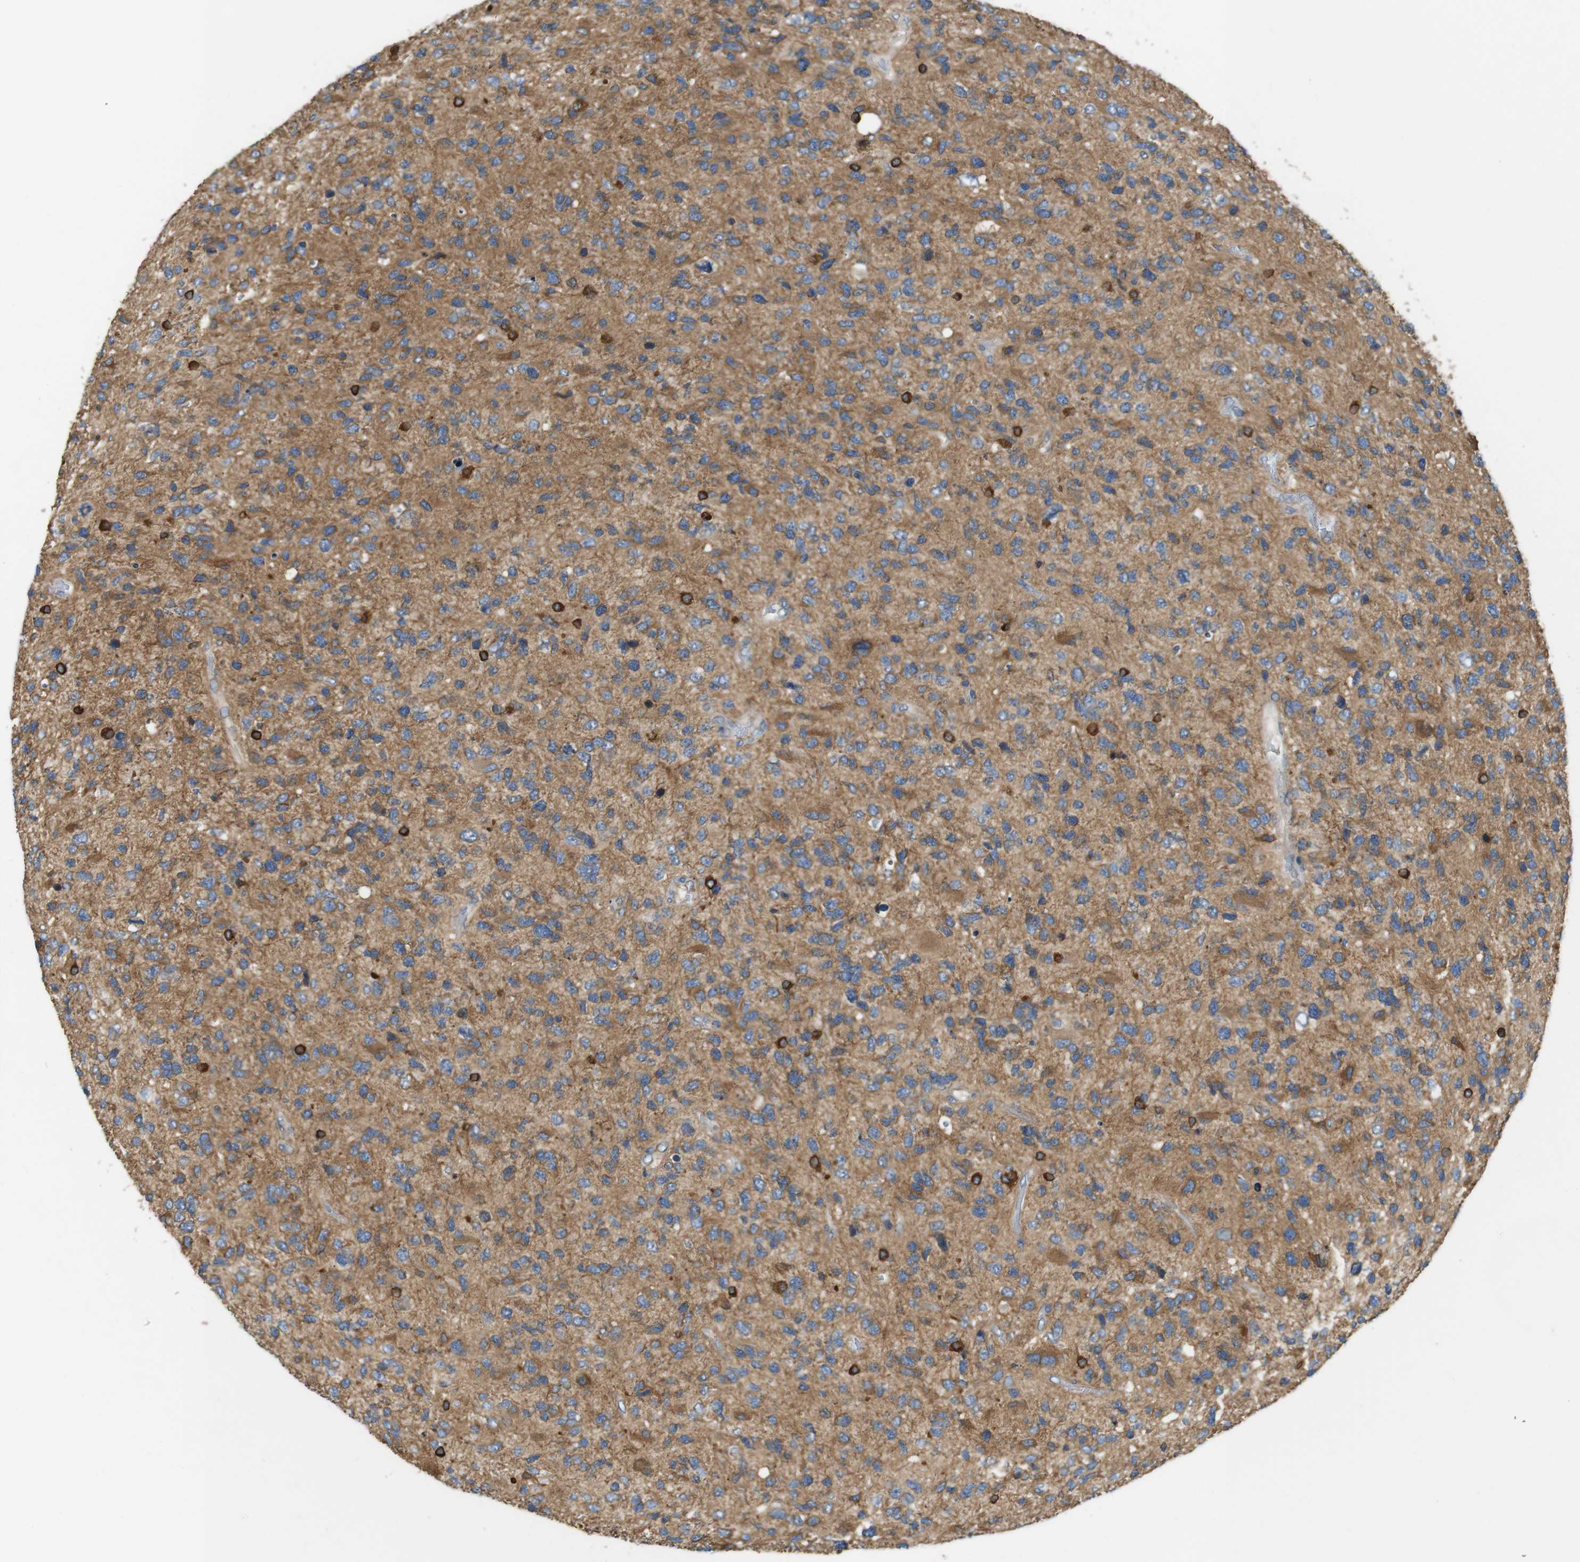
{"staining": {"intensity": "moderate", "quantity": ">75%", "location": "cytoplasmic/membranous"}, "tissue": "glioma", "cell_type": "Tumor cells", "image_type": "cancer", "snomed": [{"axis": "morphology", "description": "Glioma, malignant, High grade"}, {"axis": "topography", "description": "Brain"}], "caption": "Moderate cytoplasmic/membranous protein expression is present in about >75% of tumor cells in malignant glioma (high-grade).", "gene": "PCDH10", "patient": {"sex": "female", "age": 58}}